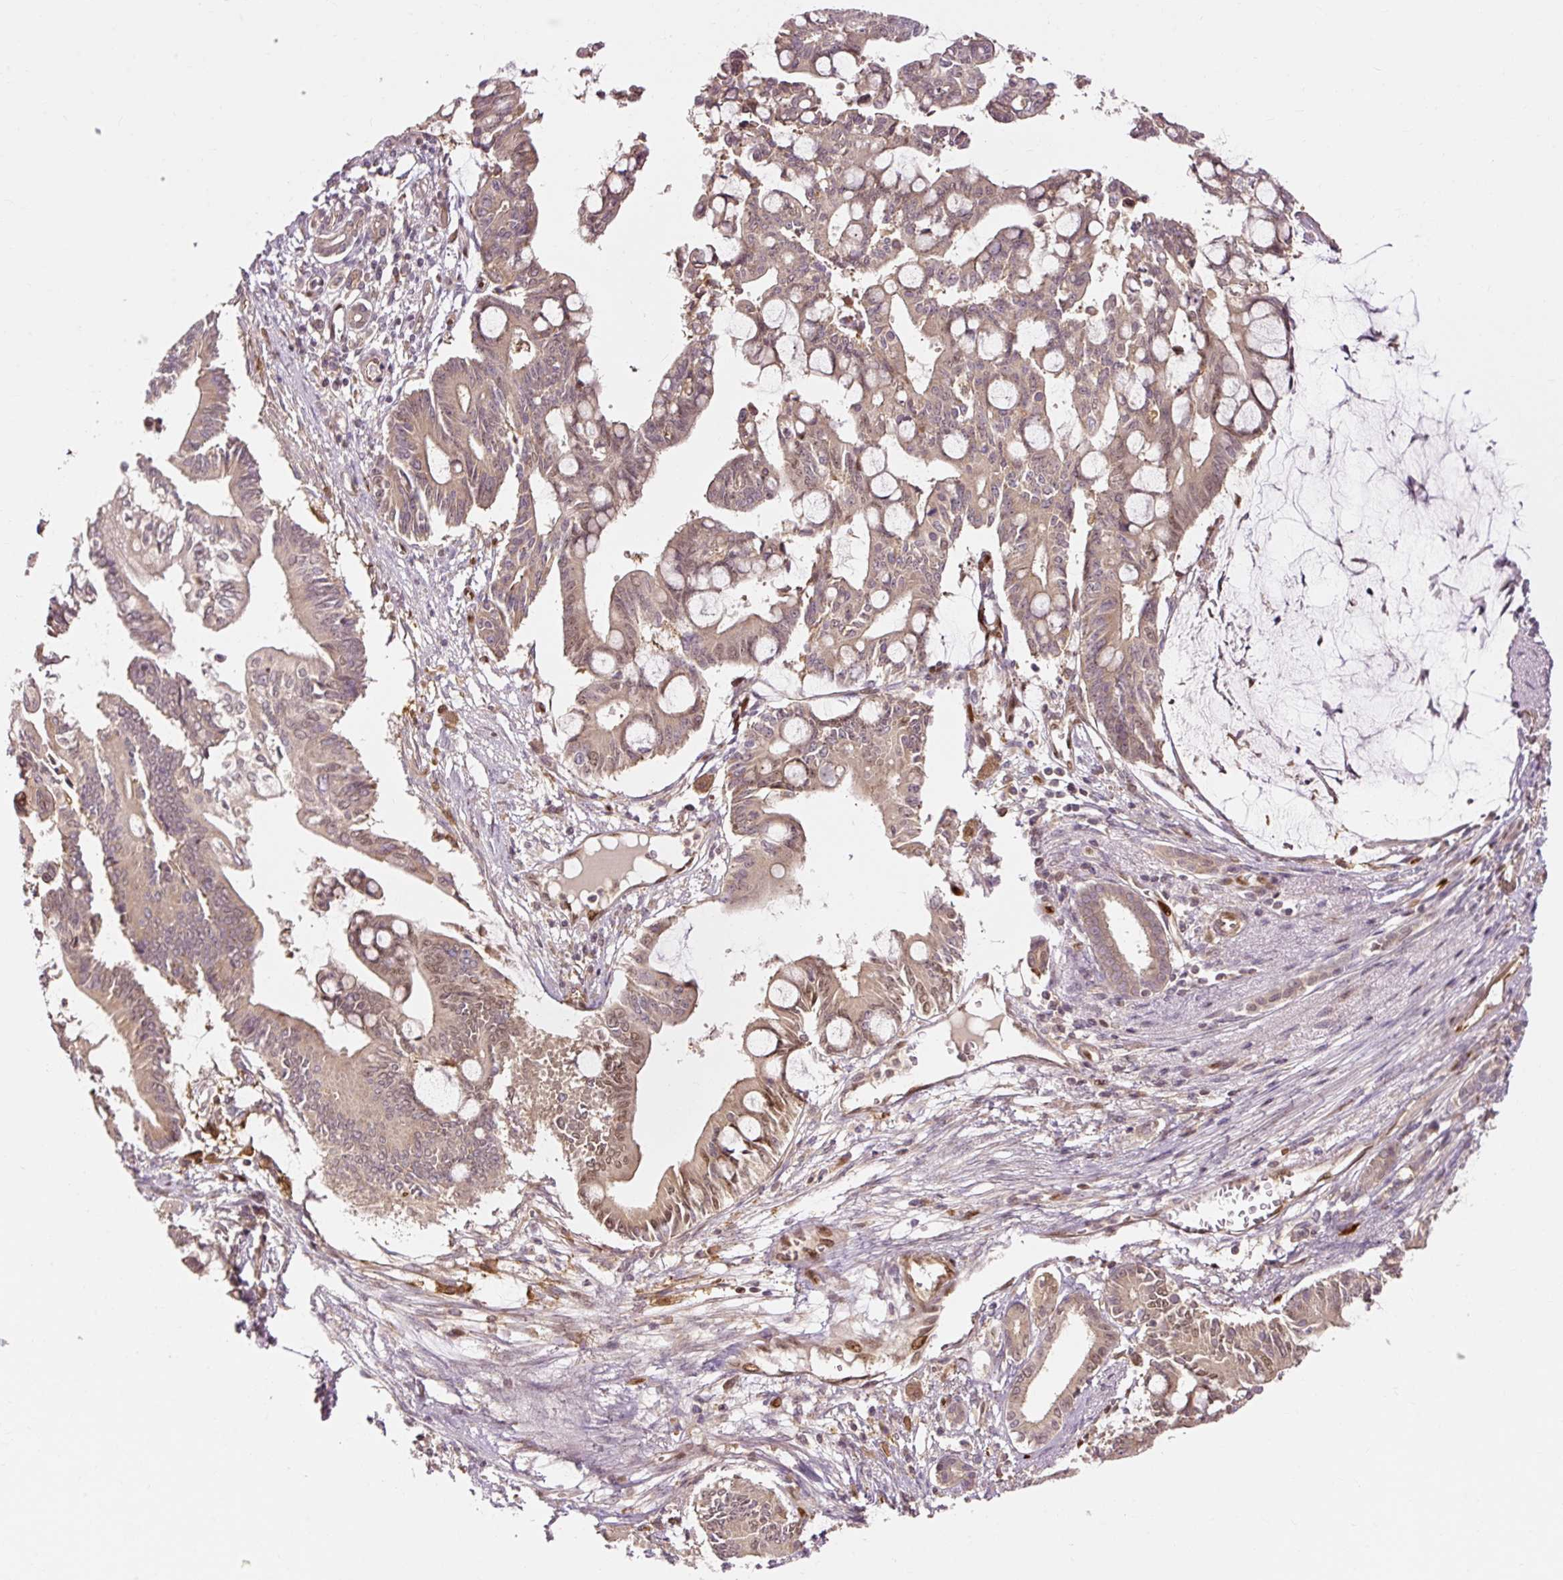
{"staining": {"intensity": "weak", "quantity": "25%-75%", "location": "nuclear"}, "tissue": "pancreatic cancer", "cell_type": "Tumor cells", "image_type": "cancer", "snomed": [{"axis": "morphology", "description": "Adenocarcinoma, NOS"}, {"axis": "topography", "description": "Pancreas"}], "caption": "IHC staining of pancreatic cancer, which exhibits low levels of weak nuclear staining in approximately 25%-75% of tumor cells indicating weak nuclear protein positivity. The staining was performed using DAB (brown) for protein detection and nuclei were counterstained in hematoxylin (blue).", "gene": "NAPA", "patient": {"sex": "male", "age": 68}}